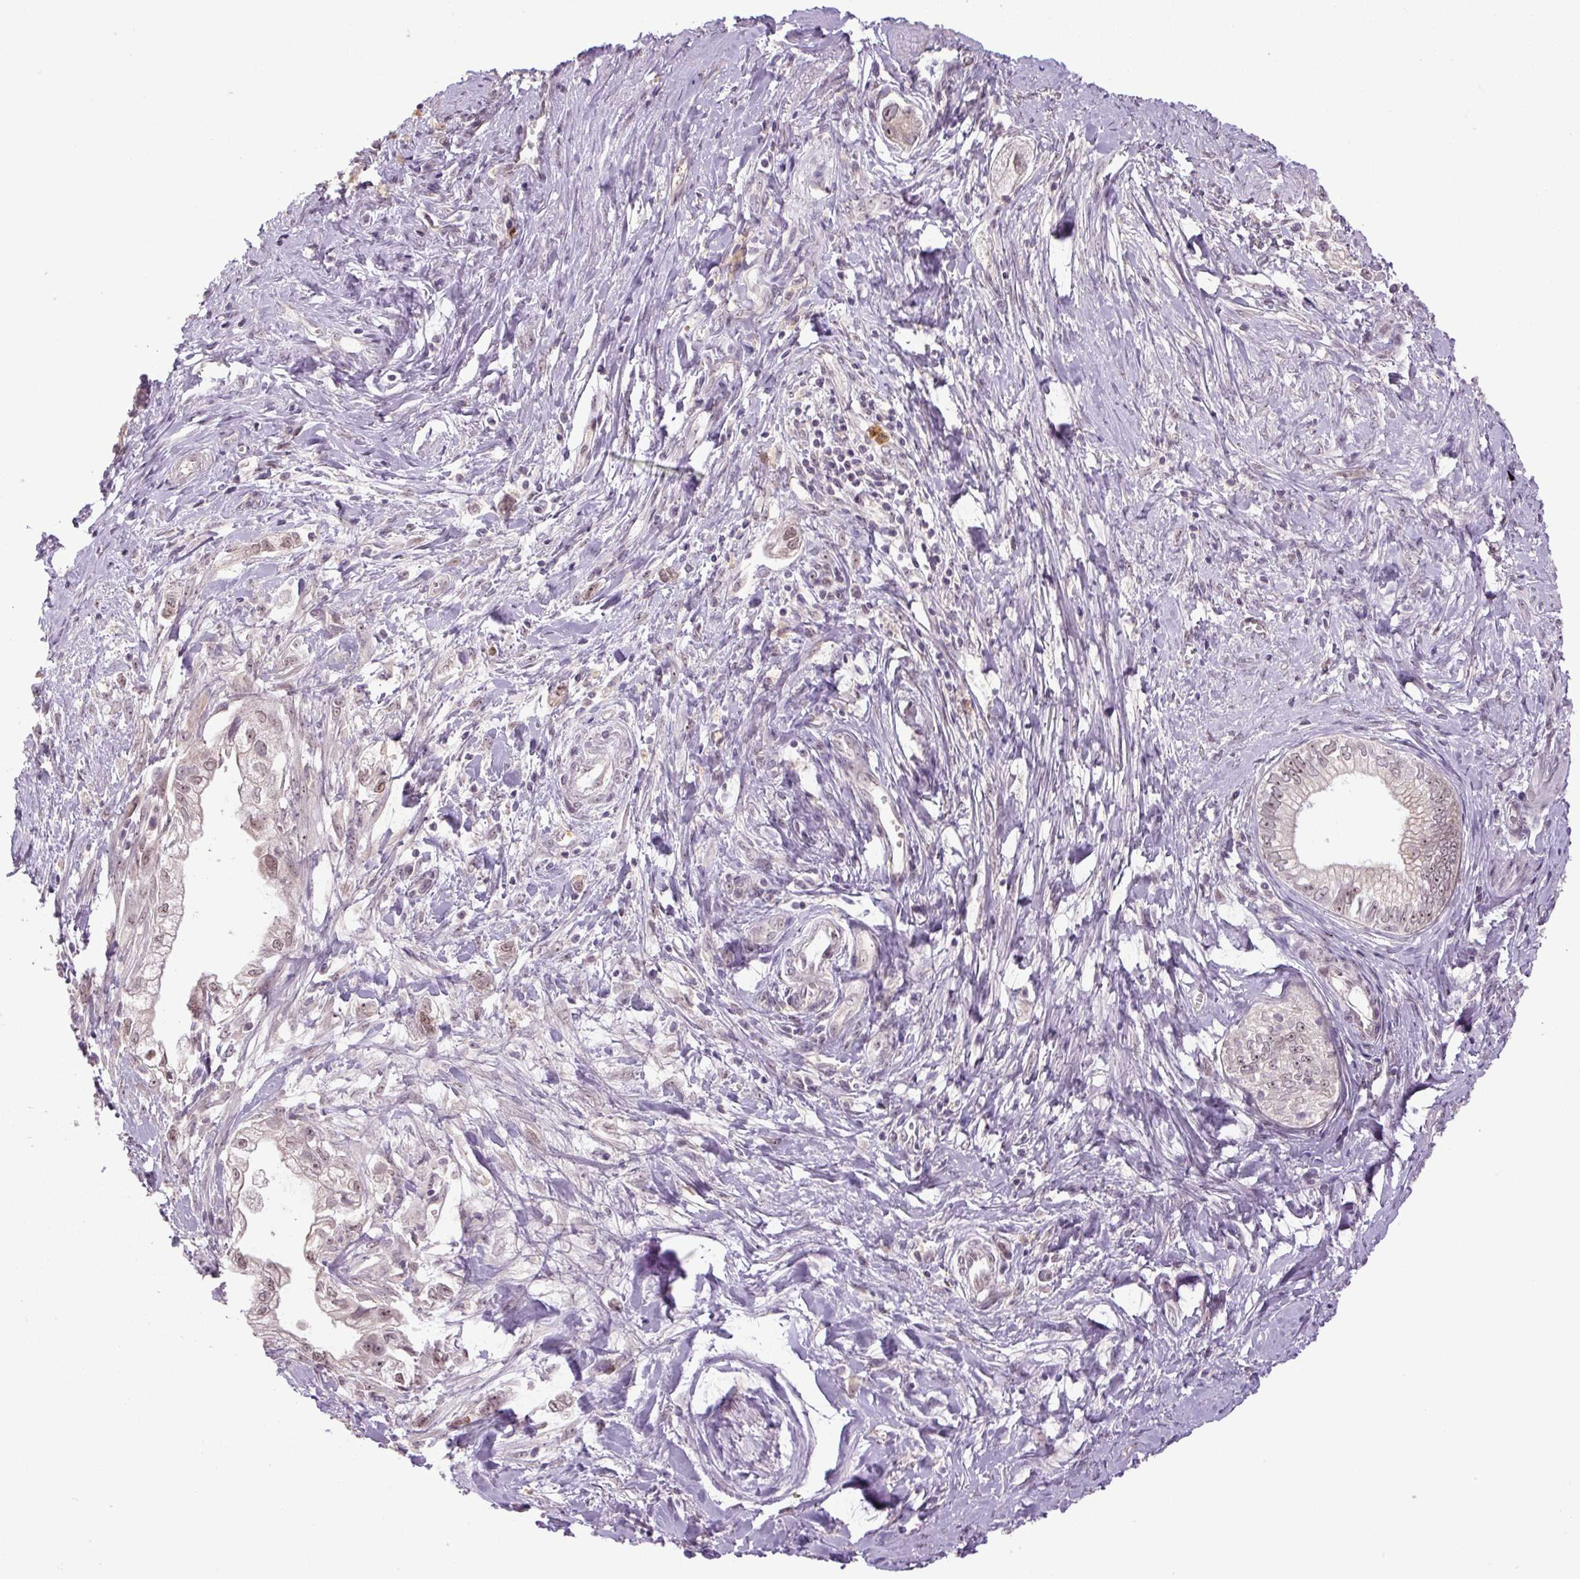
{"staining": {"intensity": "moderate", "quantity": ">75%", "location": "nuclear"}, "tissue": "pancreatic cancer", "cell_type": "Tumor cells", "image_type": "cancer", "snomed": [{"axis": "morphology", "description": "Adenocarcinoma, NOS"}, {"axis": "topography", "description": "Pancreas"}], "caption": "Tumor cells display medium levels of moderate nuclear positivity in about >75% of cells in human adenocarcinoma (pancreatic).", "gene": "SGF29", "patient": {"sex": "male", "age": 70}}